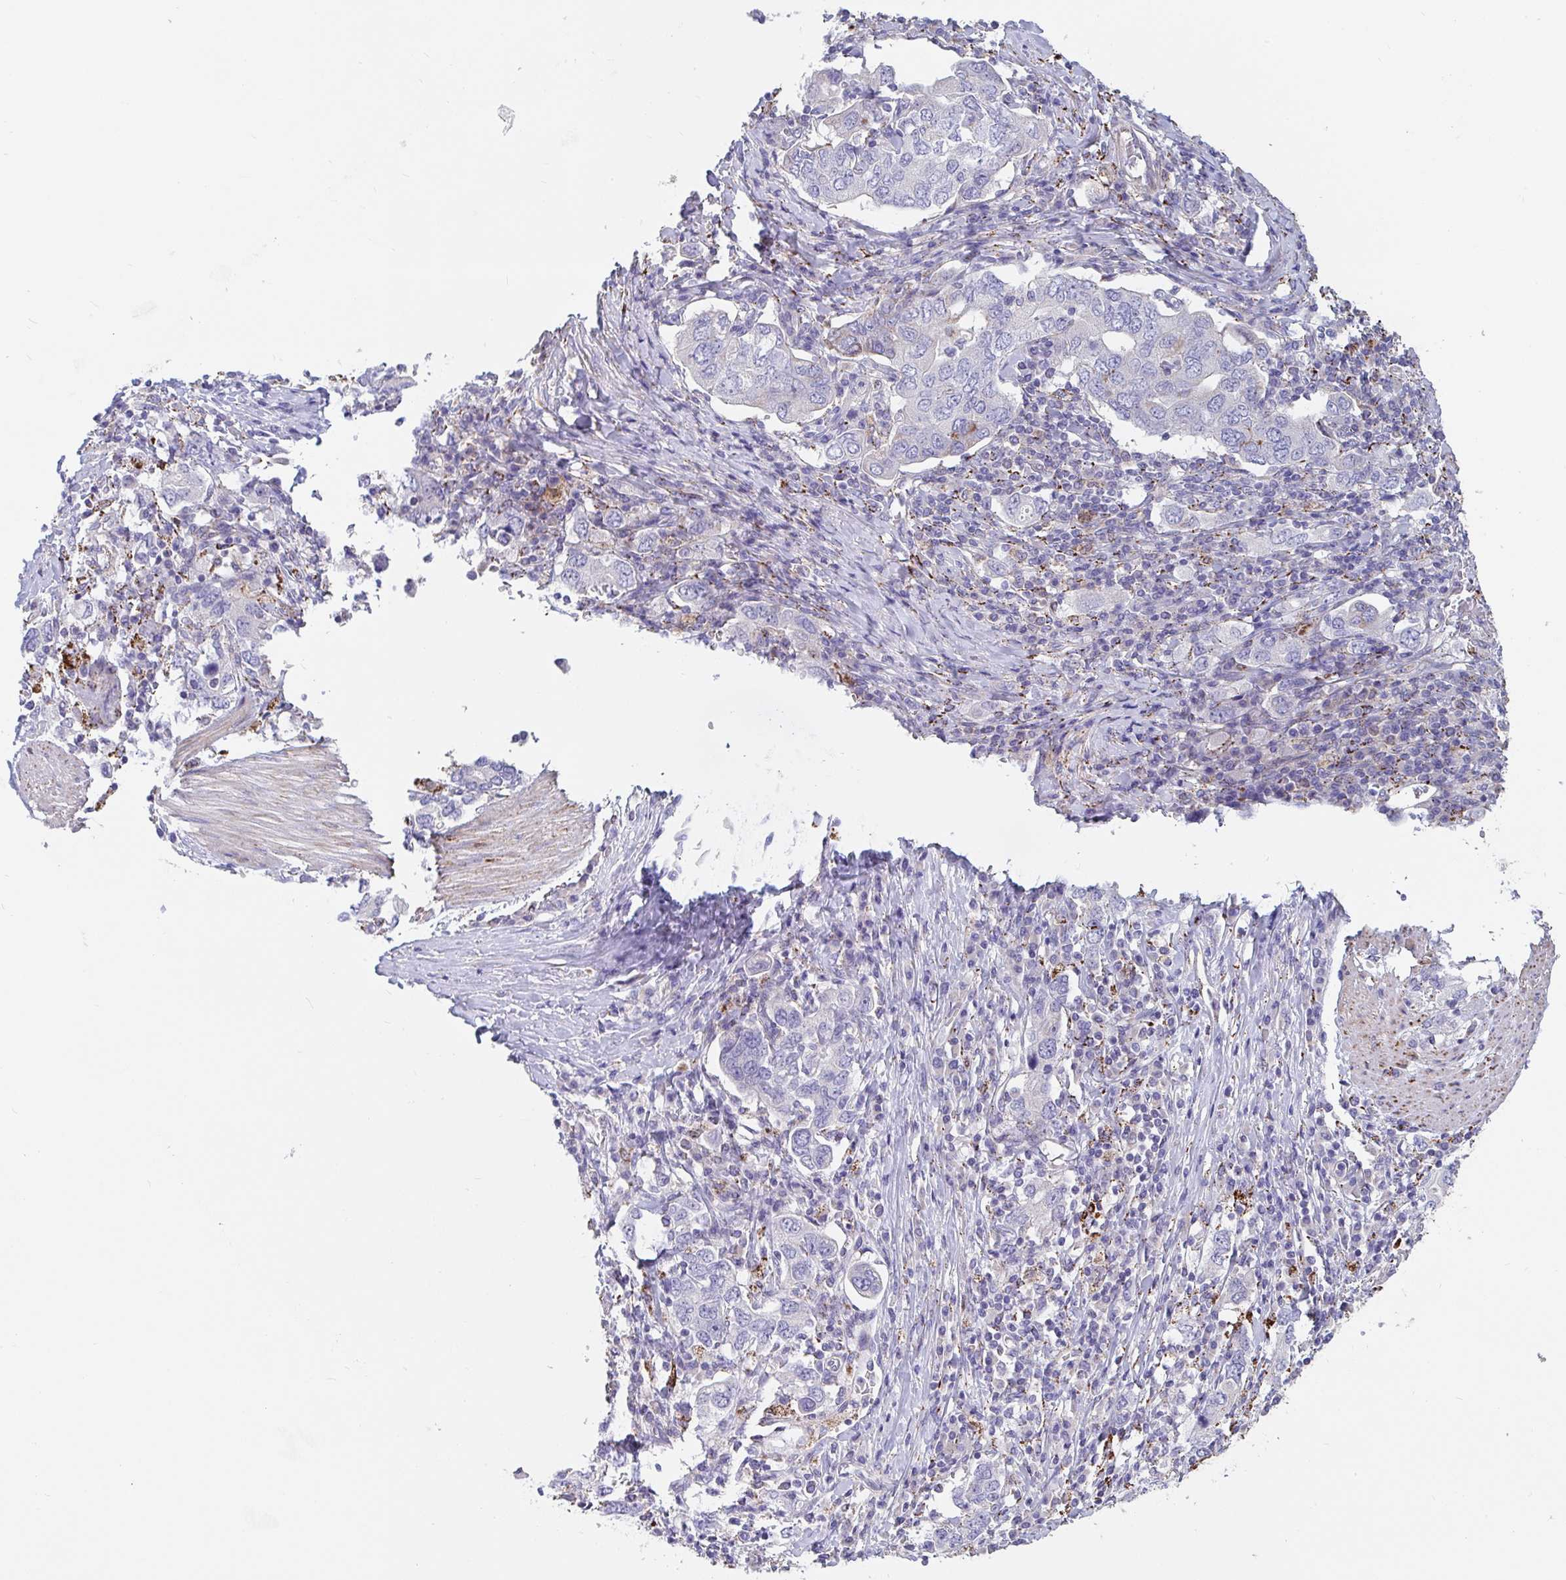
{"staining": {"intensity": "moderate", "quantity": "<25%", "location": "cytoplasmic/membranous"}, "tissue": "stomach cancer", "cell_type": "Tumor cells", "image_type": "cancer", "snomed": [{"axis": "morphology", "description": "Adenocarcinoma, NOS"}, {"axis": "topography", "description": "Stomach, upper"}, {"axis": "topography", "description": "Stomach"}], "caption": "This histopathology image displays immunohistochemistry staining of human adenocarcinoma (stomach), with low moderate cytoplasmic/membranous positivity in about <25% of tumor cells.", "gene": "FAM156B", "patient": {"sex": "male", "age": 62}}